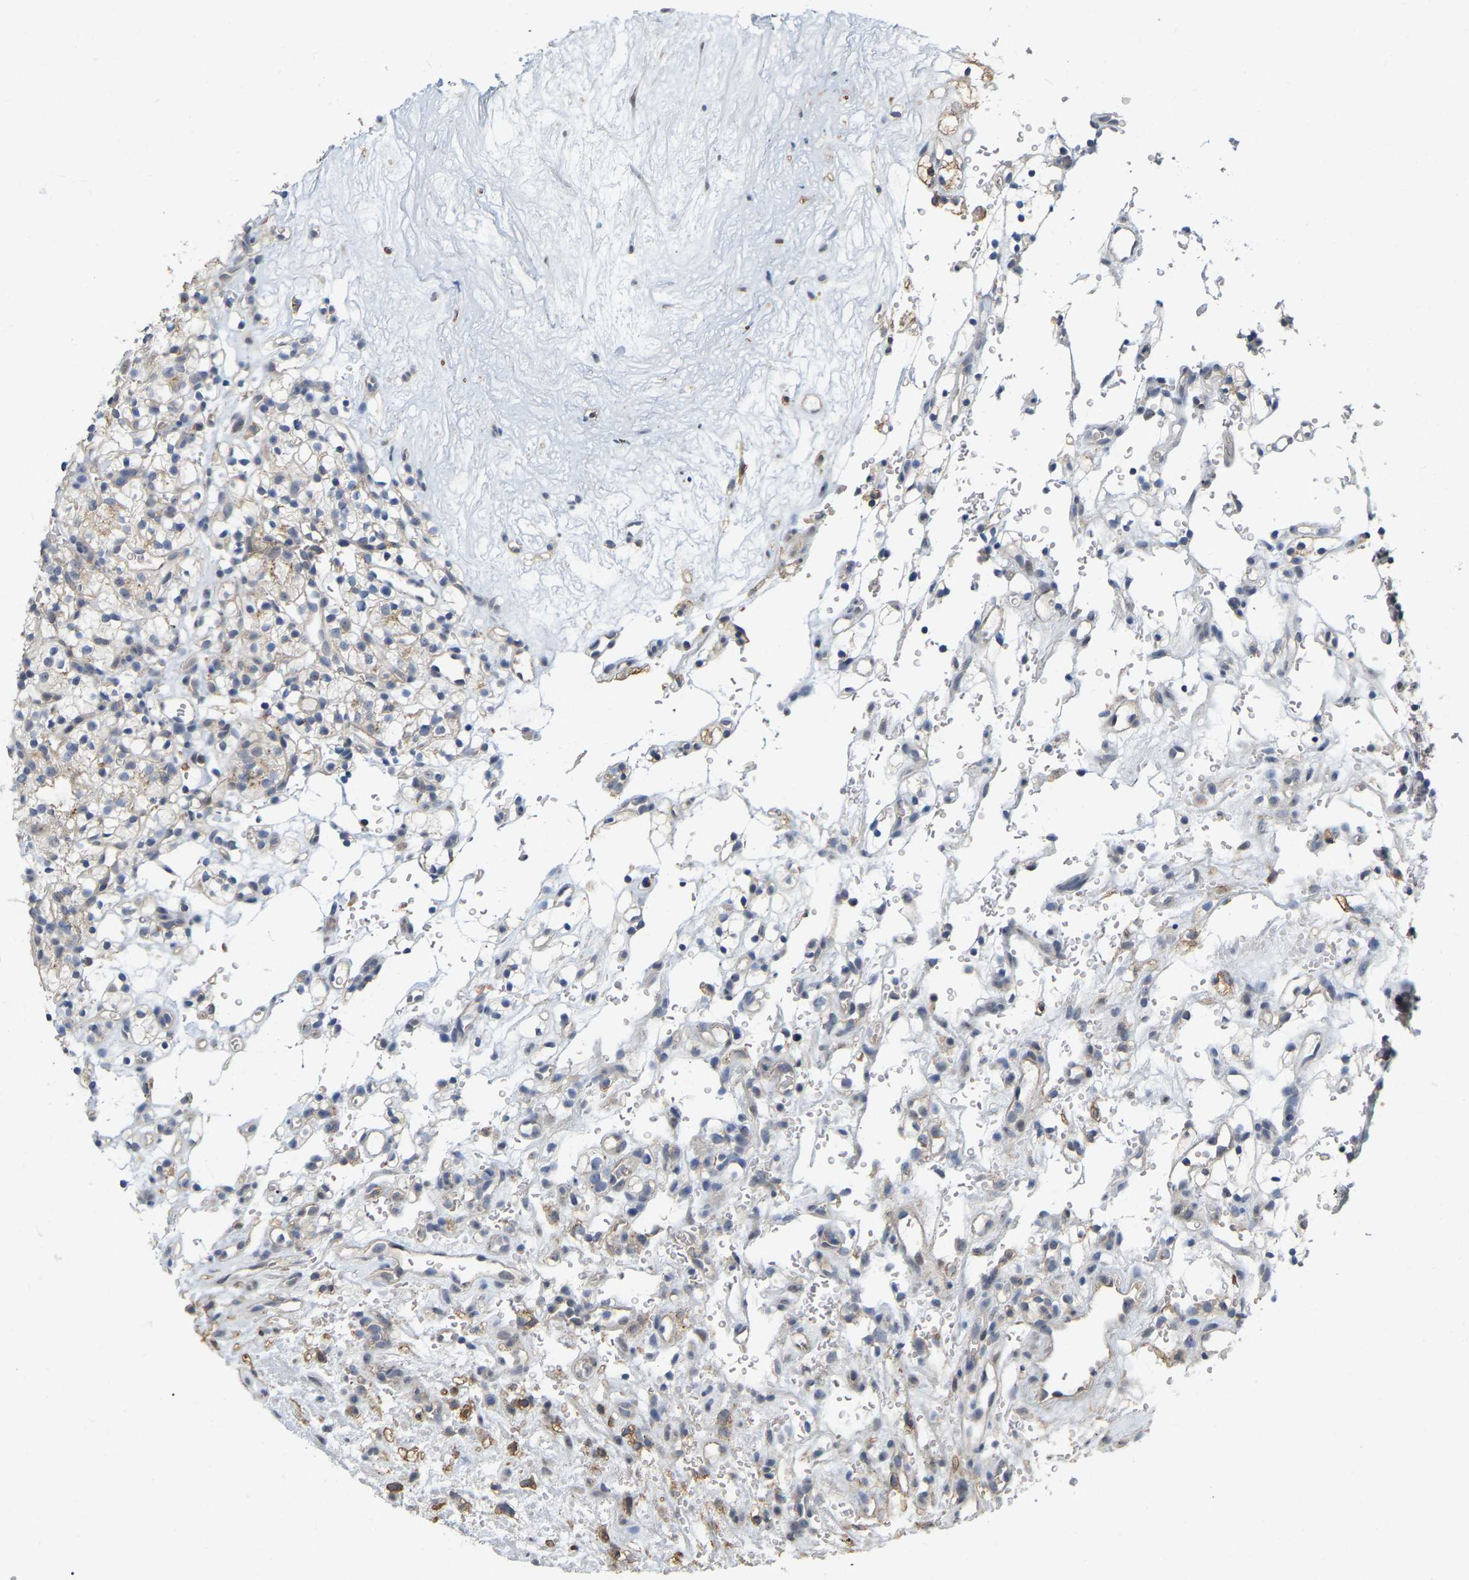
{"staining": {"intensity": "weak", "quantity": "<25%", "location": "cytoplasmic/membranous"}, "tissue": "renal cancer", "cell_type": "Tumor cells", "image_type": "cancer", "snomed": [{"axis": "morphology", "description": "Adenocarcinoma, NOS"}, {"axis": "topography", "description": "Kidney"}], "caption": "Micrograph shows no significant protein expression in tumor cells of renal cancer (adenocarcinoma). (Stains: DAB immunohistochemistry with hematoxylin counter stain, Microscopy: brightfield microscopy at high magnification).", "gene": "RUVBL1", "patient": {"sex": "female", "age": 57}}